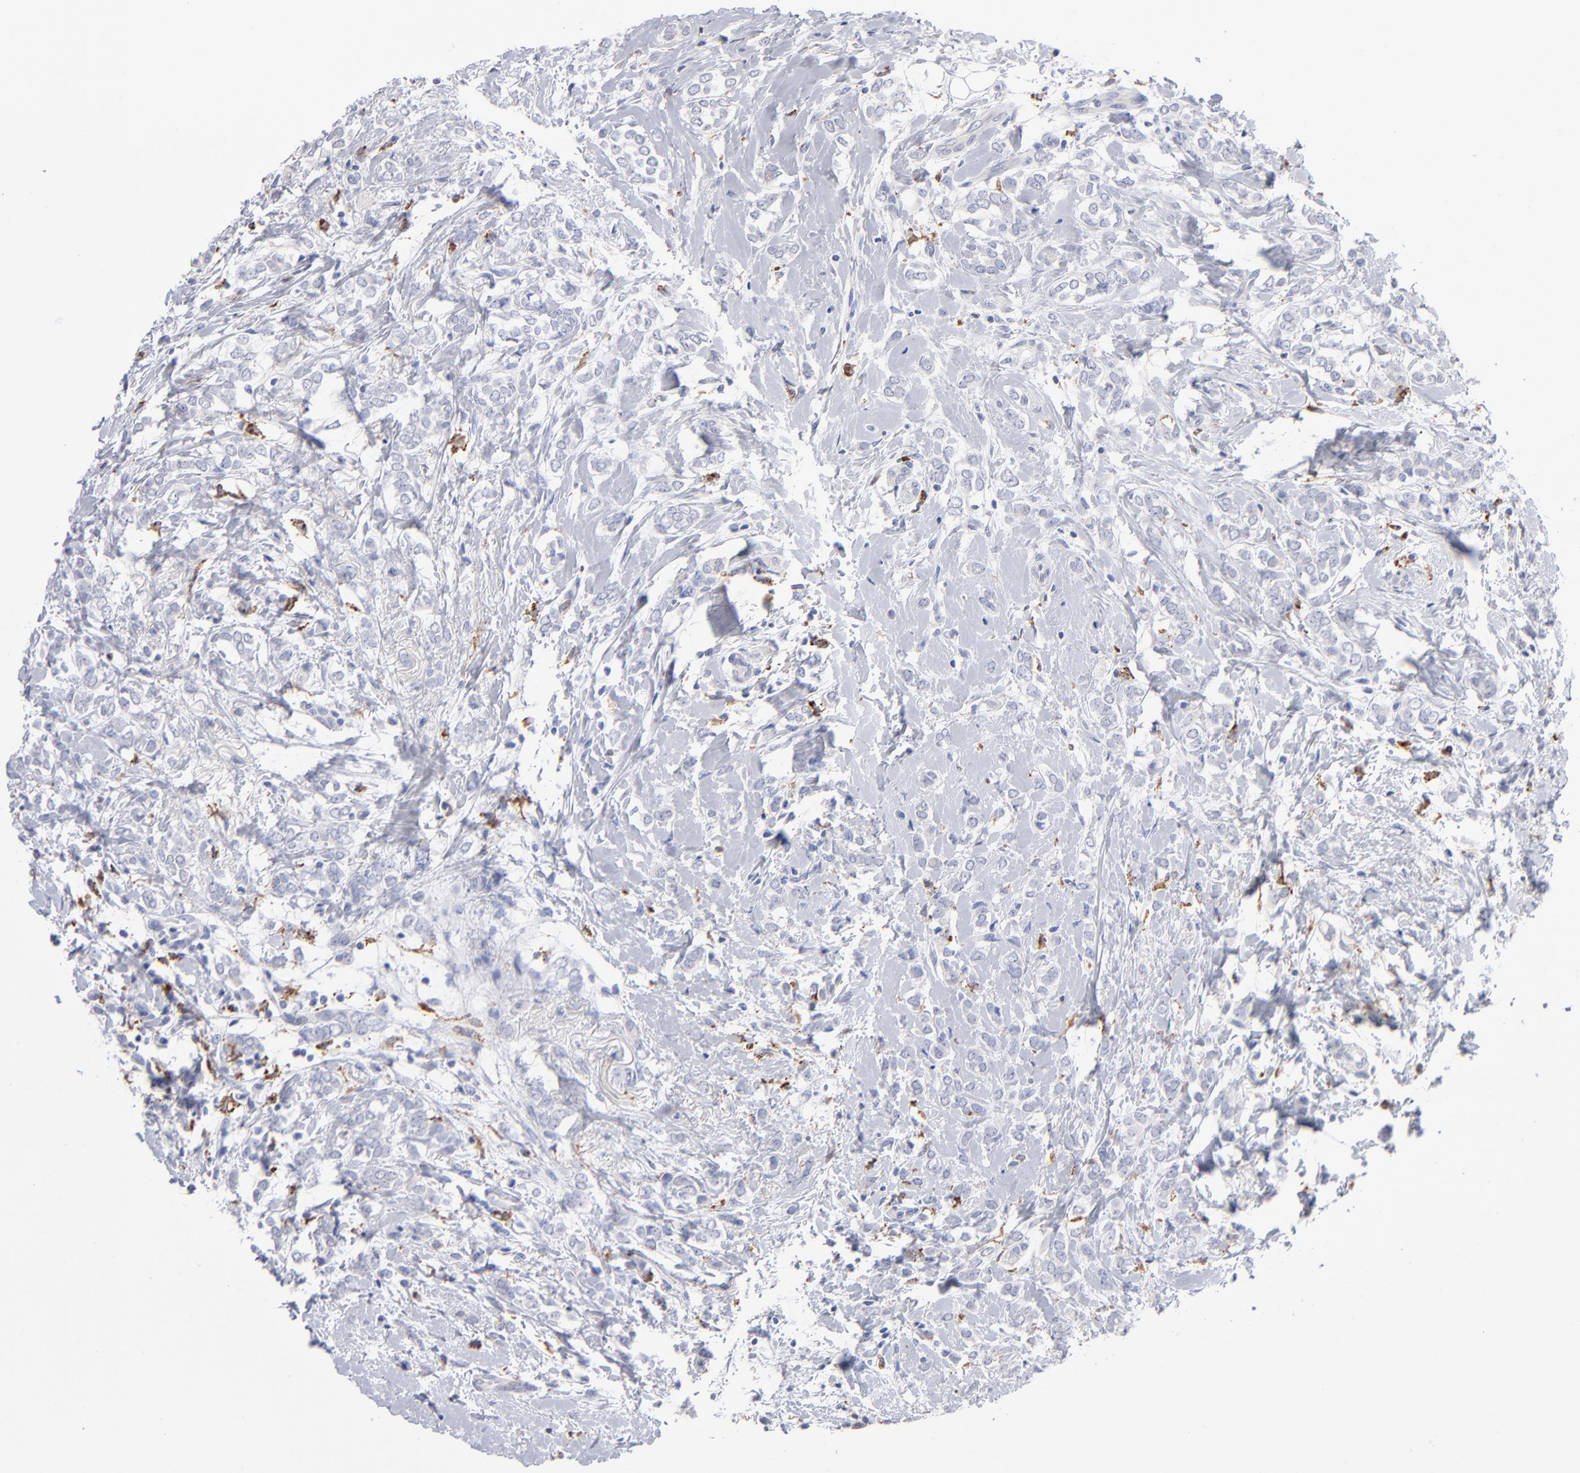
{"staining": {"intensity": "negative", "quantity": "none", "location": "none"}, "tissue": "breast cancer", "cell_type": "Tumor cells", "image_type": "cancer", "snomed": [{"axis": "morphology", "description": "Normal tissue, NOS"}, {"axis": "morphology", "description": "Lobular carcinoma"}, {"axis": "topography", "description": "Breast"}], "caption": "Lobular carcinoma (breast) stained for a protein using immunohistochemistry (IHC) shows no expression tumor cells.", "gene": "CD180", "patient": {"sex": "female", "age": 47}}